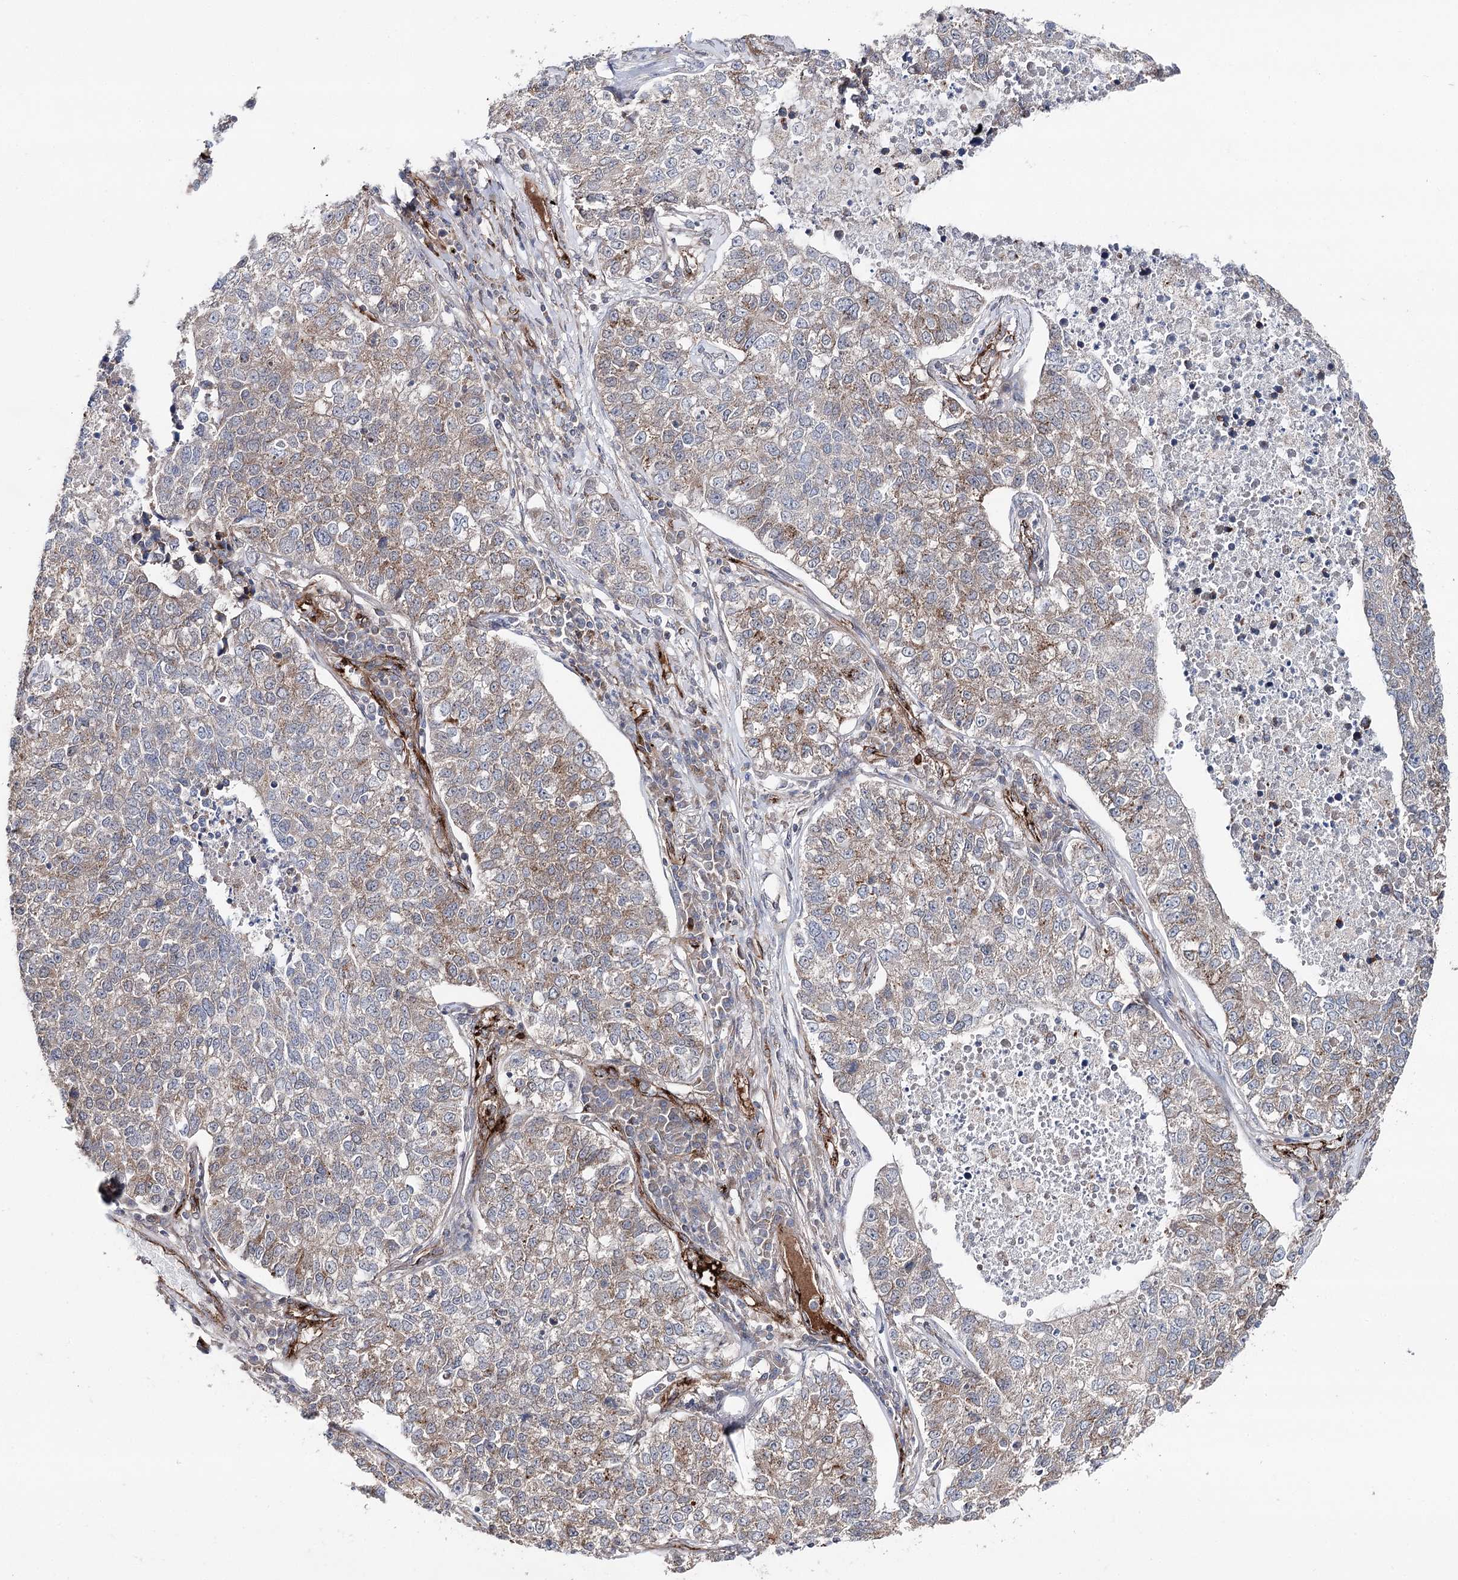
{"staining": {"intensity": "weak", "quantity": "<25%", "location": "cytoplasmic/membranous"}, "tissue": "lung cancer", "cell_type": "Tumor cells", "image_type": "cancer", "snomed": [{"axis": "morphology", "description": "Adenocarcinoma, NOS"}, {"axis": "topography", "description": "Lung"}], "caption": "Tumor cells are negative for brown protein staining in lung cancer.", "gene": "MIB1", "patient": {"sex": "male", "age": 49}}